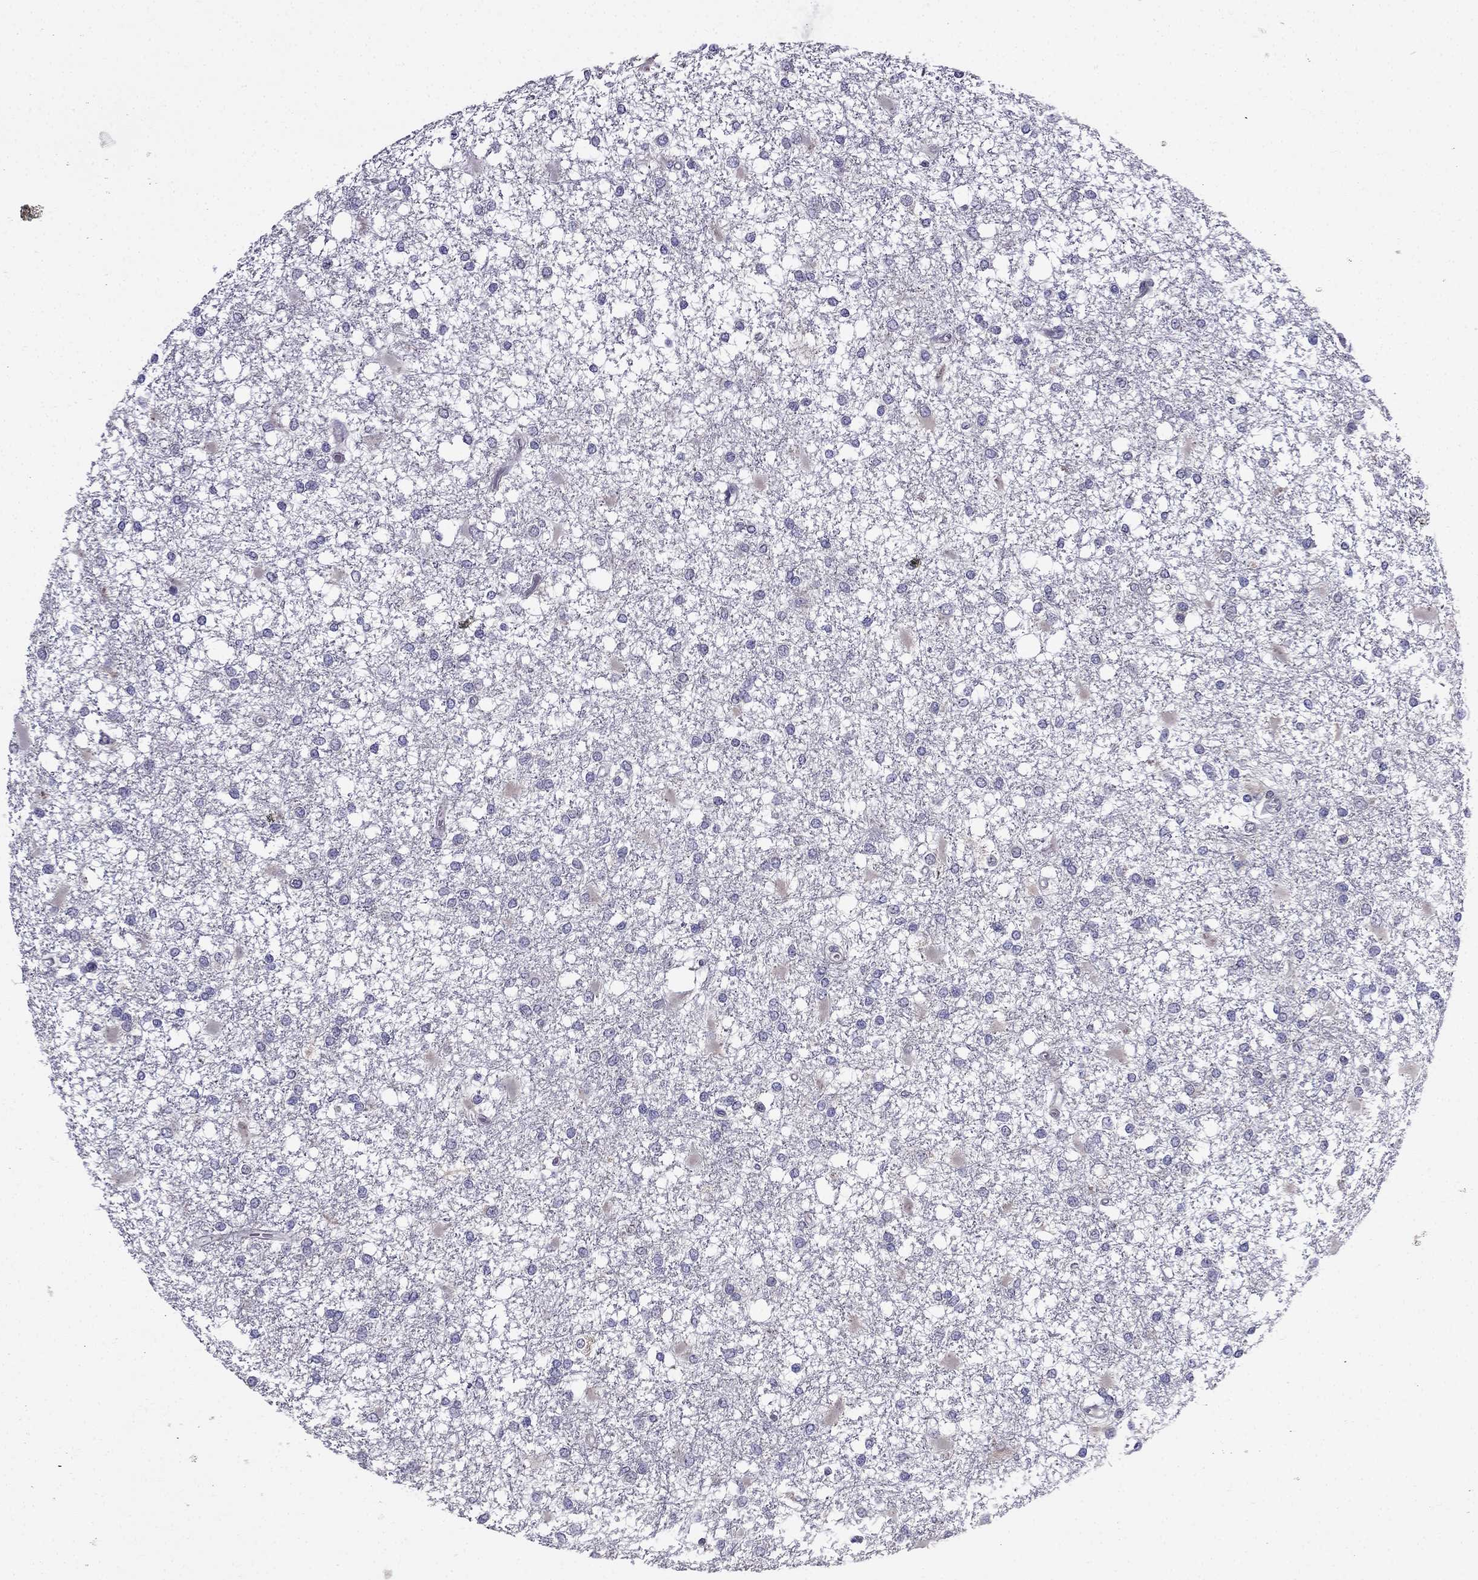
{"staining": {"intensity": "negative", "quantity": "none", "location": "none"}, "tissue": "glioma", "cell_type": "Tumor cells", "image_type": "cancer", "snomed": [{"axis": "morphology", "description": "Glioma, malignant, High grade"}, {"axis": "topography", "description": "Cerebral cortex"}], "caption": "IHC image of human malignant high-grade glioma stained for a protein (brown), which exhibits no positivity in tumor cells.", "gene": "SCNN1D", "patient": {"sex": "male", "age": 79}}